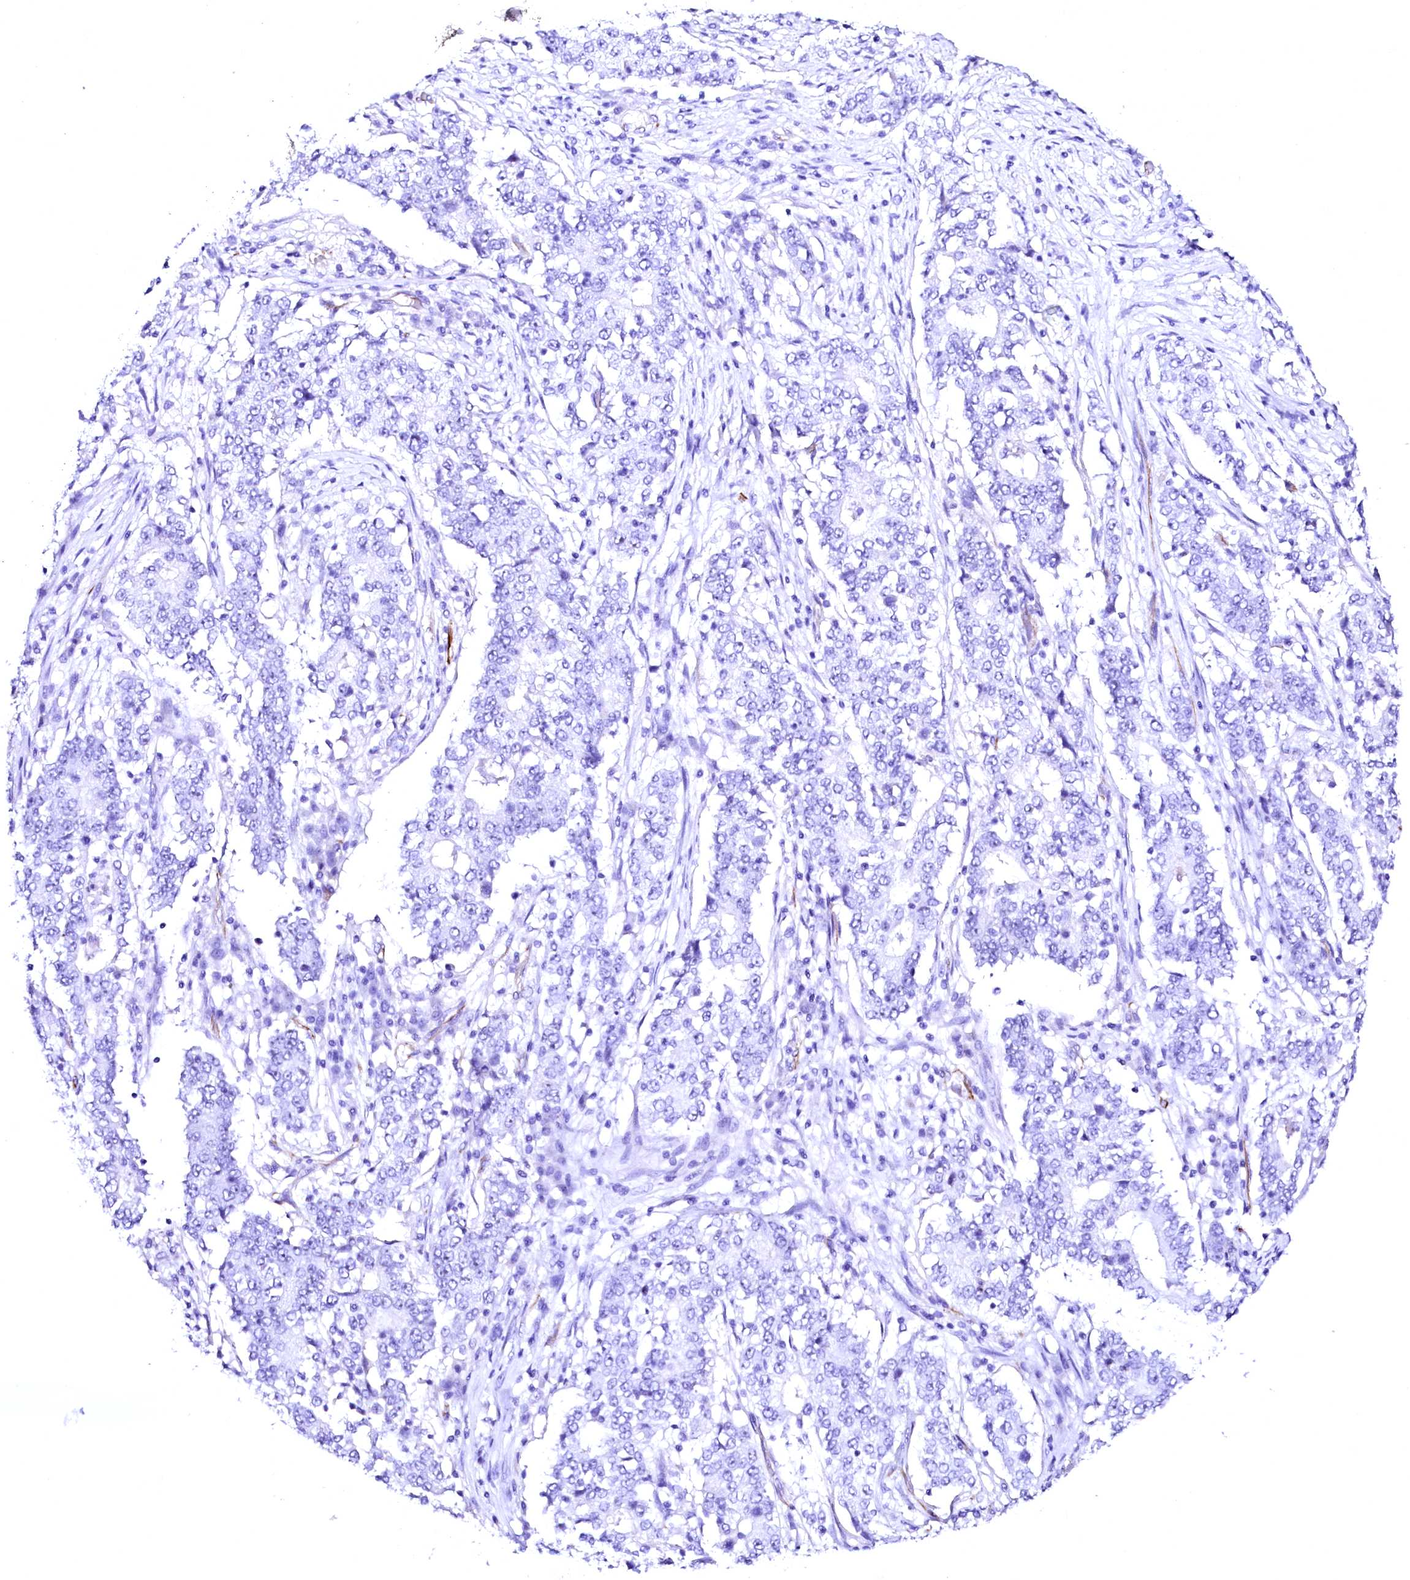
{"staining": {"intensity": "negative", "quantity": "none", "location": "none"}, "tissue": "stomach cancer", "cell_type": "Tumor cells", "image_type": "cancer", "snomed": [{"axis": "morphology", "description": "Adenocarcinoma, NOS"}, {"axis": "topography", "description": "Stomach"}], "caption": "The immunohistochemistry (IHC) histopathology image has no significant staining in tumor cells of stomach cancer (adenocarcinoma) tissue. Nuclei are stained in blue.", "gene": "SFR1", "patient": {"sex": "male", "age": 59}}